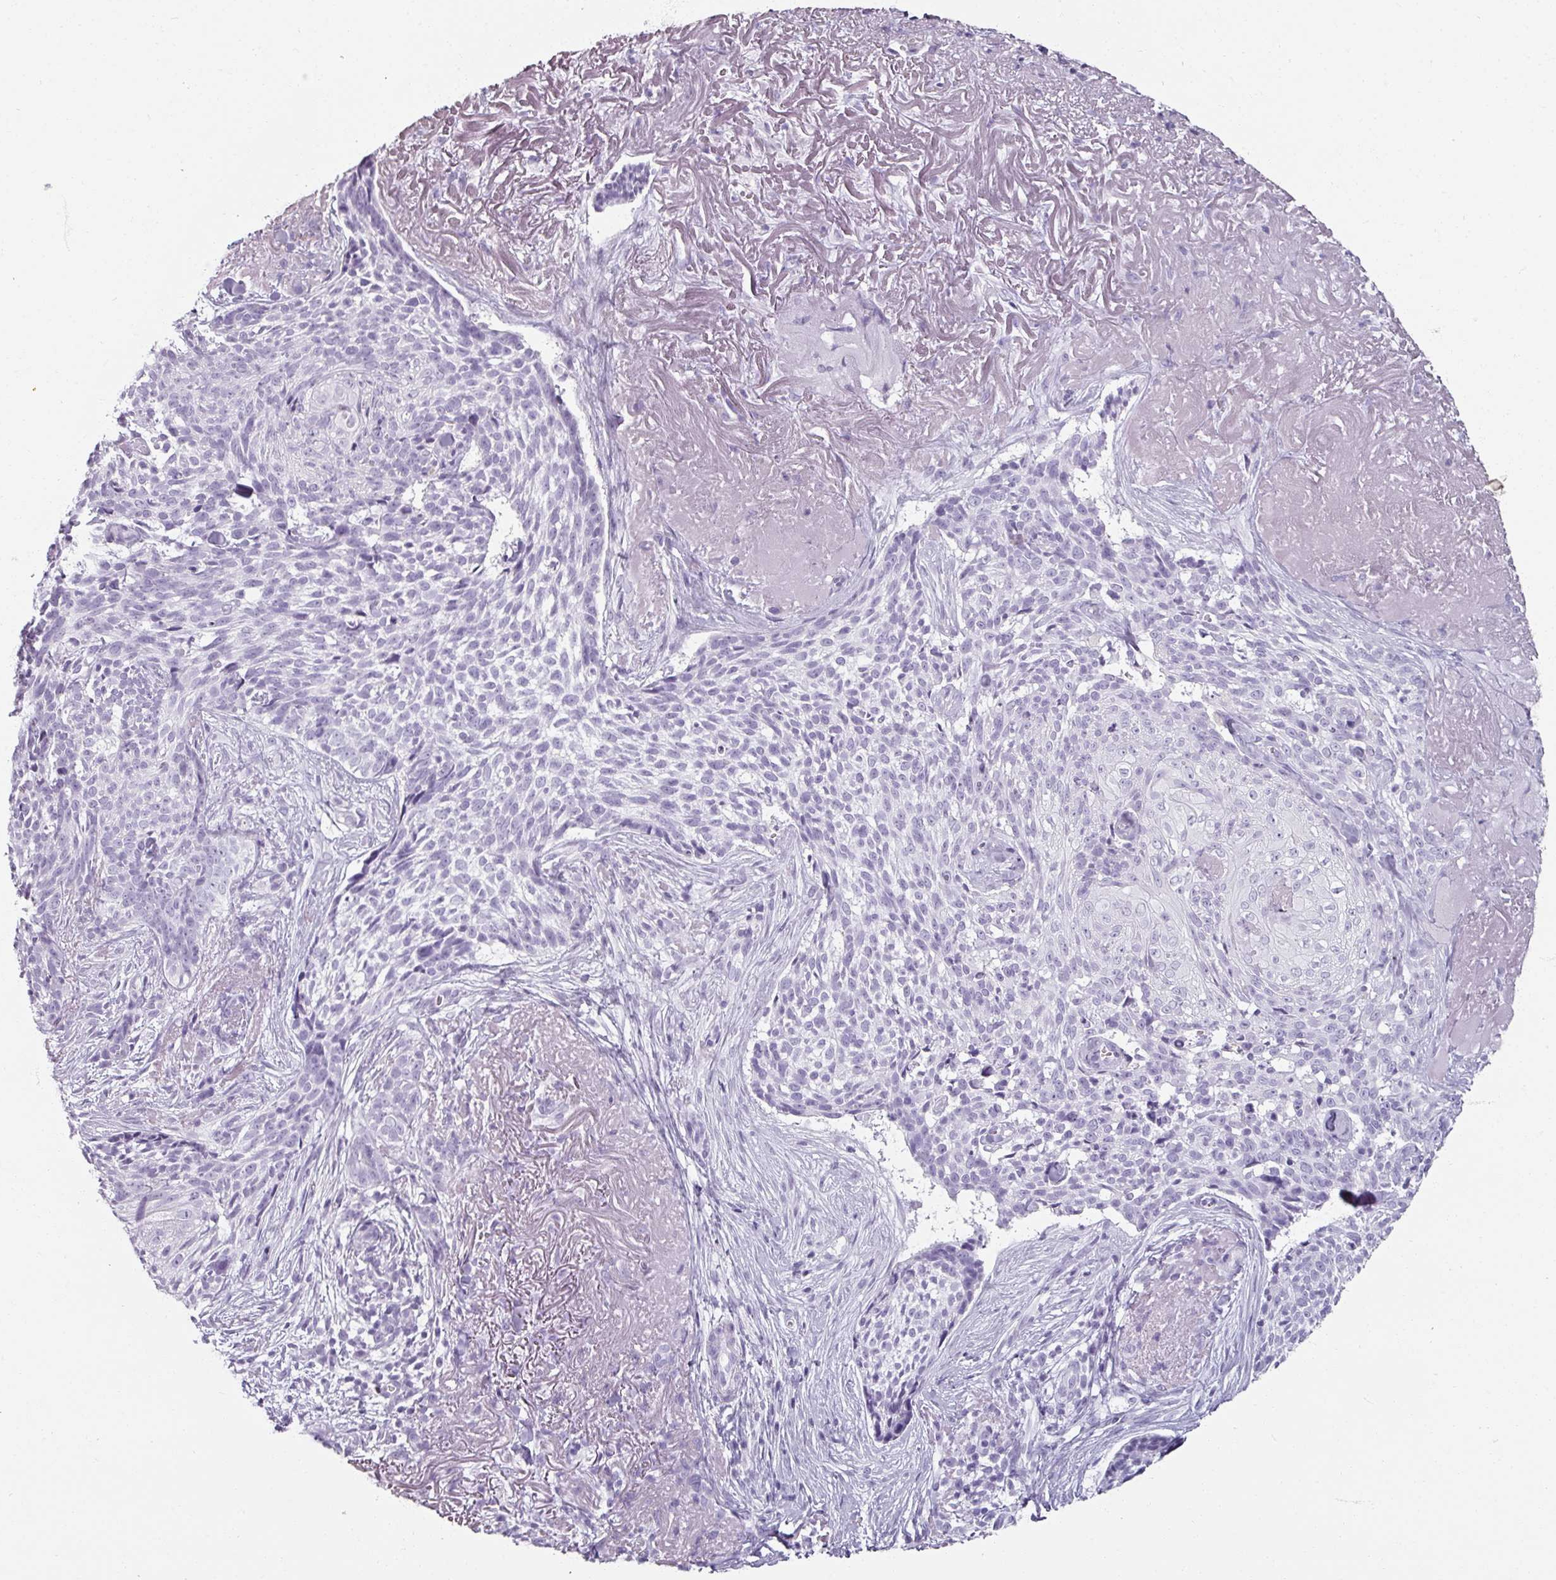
{"staining": {"intensity": "negative", "quantity": "none", "location": "none"}, "tissue": "skin cancer", "cell_type": "Tumor cells", "image_type": "cancer", "snomed": [{"axis": "morphology", "description": "Basal cell carcinoma"}, {"axis": "topography", "description": "Skin"}, {"axis": "topography", "description": "Skin of face"}], "caption": "Skin cancer stained for a protein using immunohistochemistry displays no expression tumor cells.", "gene": "REG3G", "patient": {"sex": "female", "age": 95}}